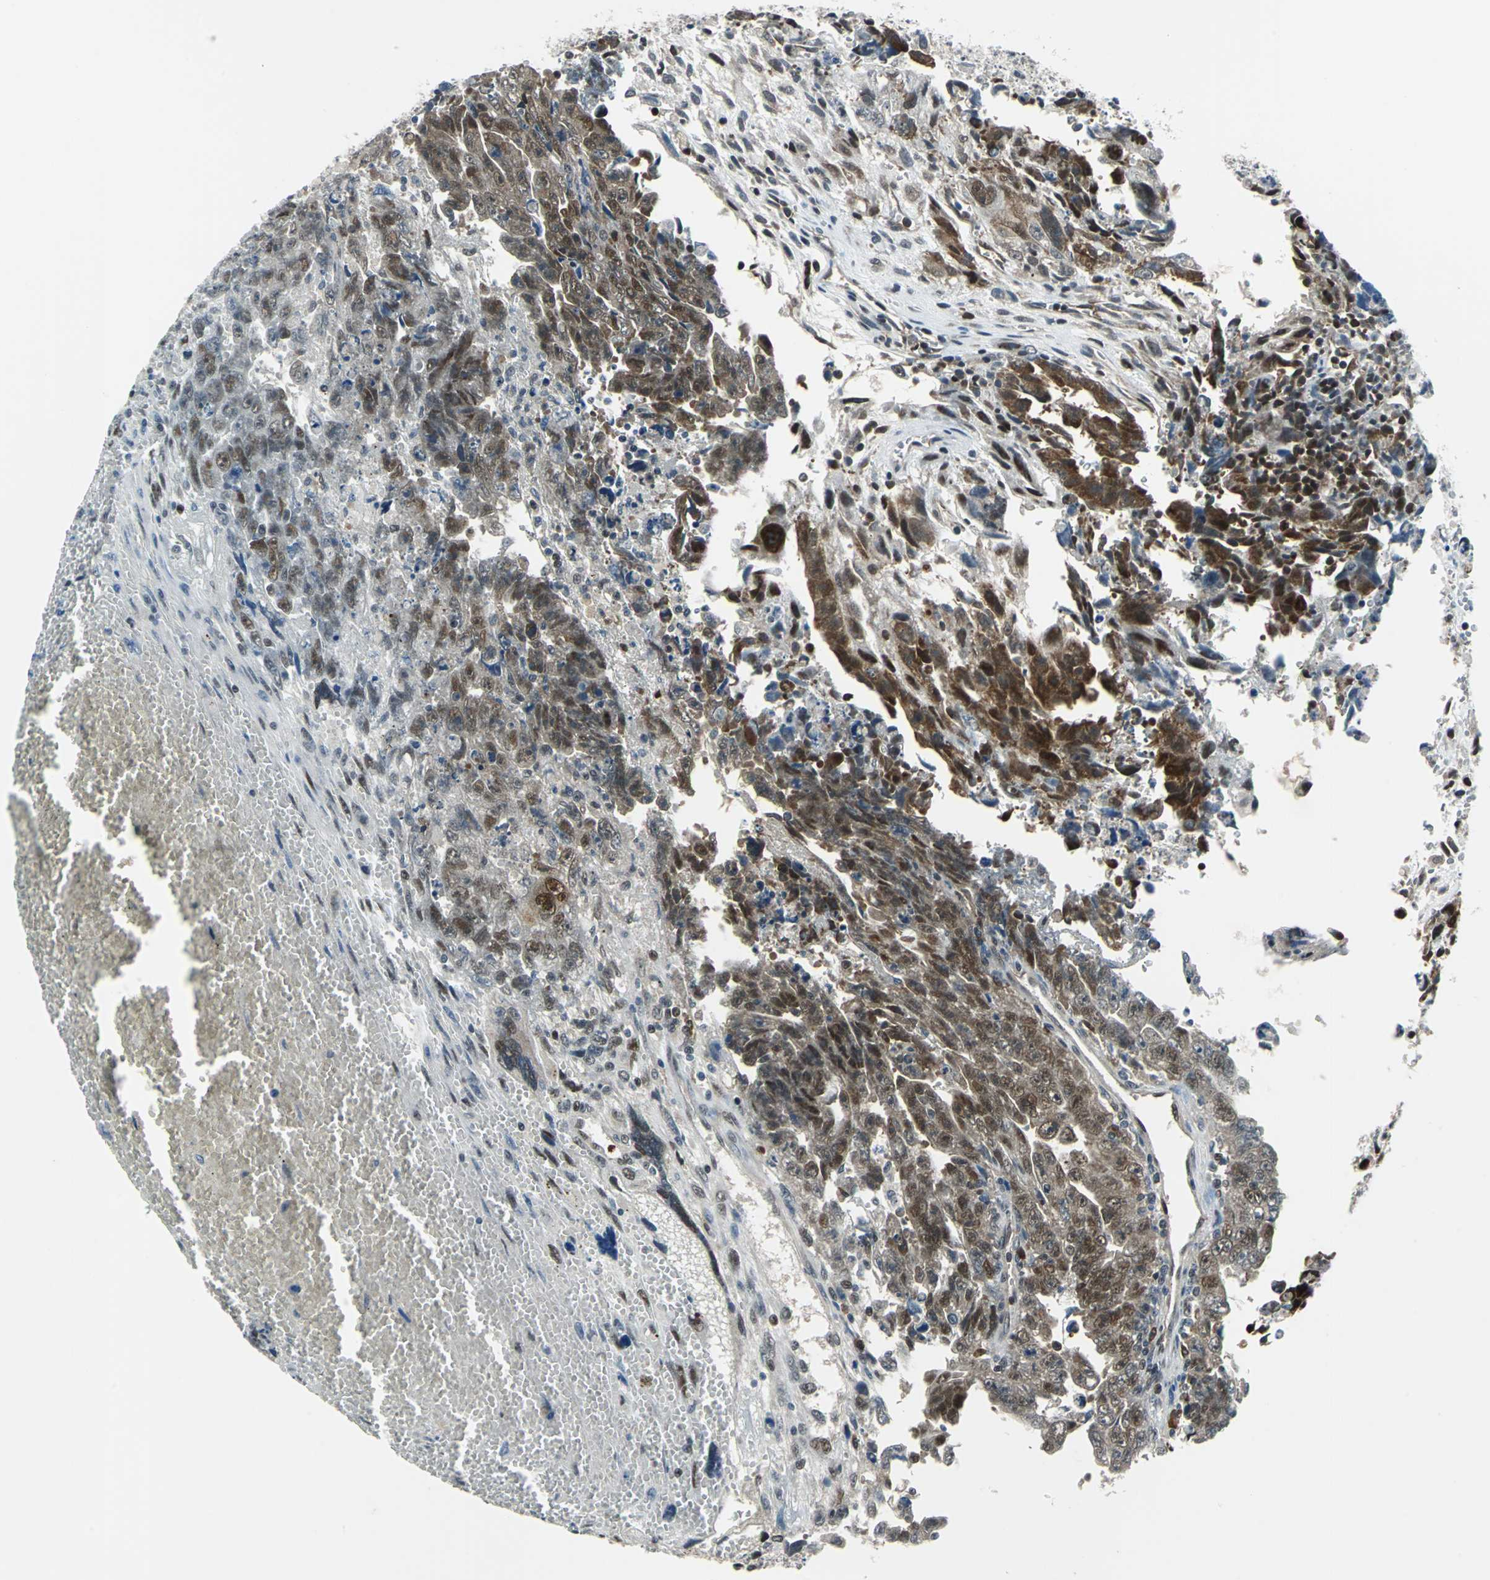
{"staining": {"intensity": "moderate", "quantity": ">75%", "location": "cytoplasmic/membranous,nuclear"}, "tissue": "testis cancer", "cell_type": "Tumor cells", "image_type": "cancer", "snomed": [{"axis": "morphology", "description": "Carcinoma, Embryonal, NOS"}, {"axis": "topography", "description": "Testis"}], "caption": "IHC image of neoplastic tissue: human testis cancer (embryonal carcinoma) stained using IHC demonstrates medium levels of moderate protein expression localized specifically in the cytoplasmic/membranous and nuclear of tumor cells, appearing as a cytoplasmic/membranous and nuclear brown color.", "gene": "POLR3K", "patient": {"sex": "male", "age": 28}}